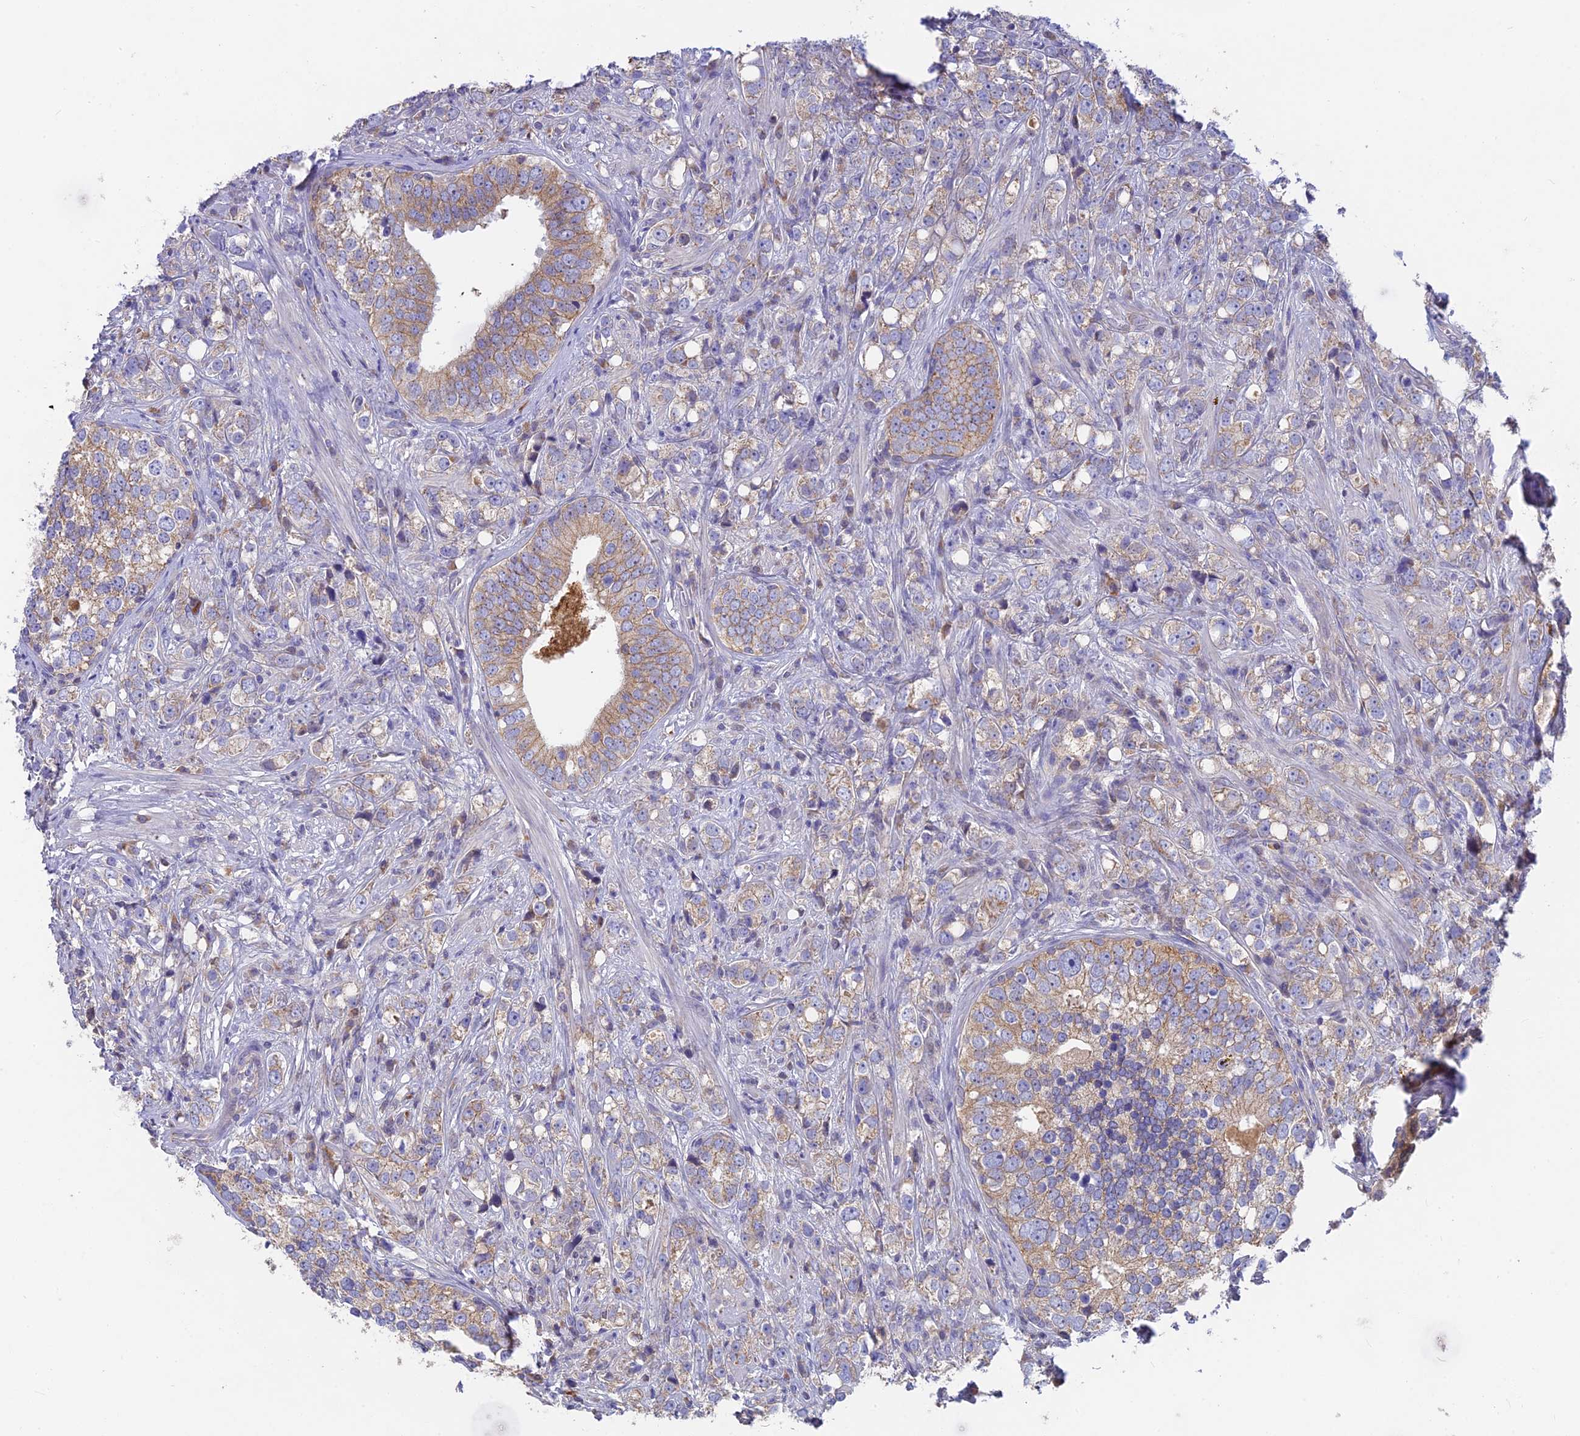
{"staining": {"intensity": "weak", "quantity": "25%-75%", "location": "cytoplasmic/membranous"}, "tissue": "prostate cancer", "cell_type": "Tumor cells", "image_type": "cancer", "snomed": [{"axis": "morphology", "description": "Adenocarcinoma, High grade"}, {"axis": "topography", "description": "Prostate"}], "caption": "Human prostate cancer stained with a protein marker displays weak staining in tumor cells.", "gene": "PZP", "patient": {"sex": "male", "age": 71}}